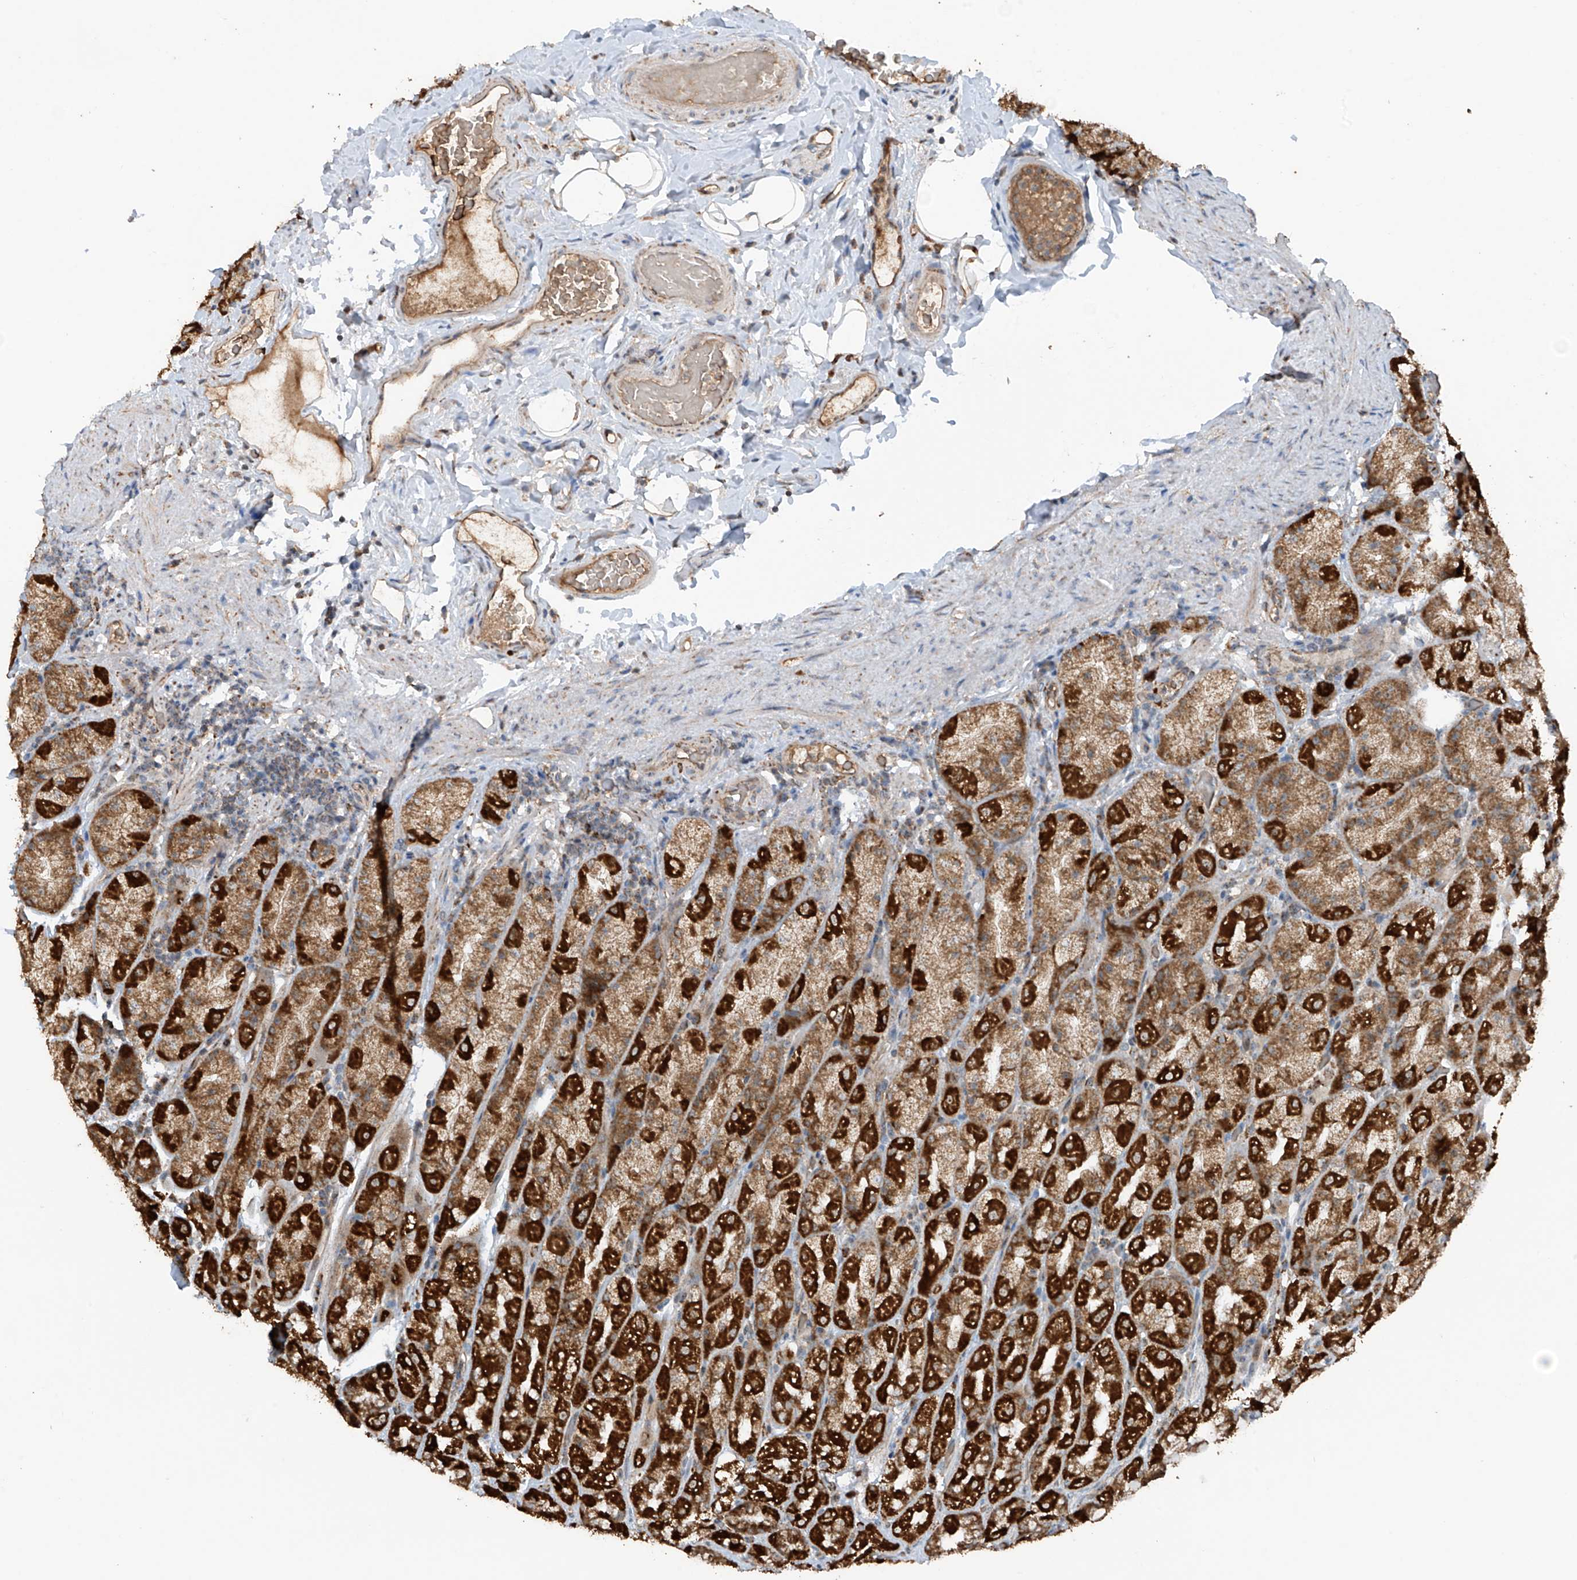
{"staining": {"intensity": "strong", "quantity": ">75%", "location": "cytoplasmic/membranous"}, "tissue": "stomach", "cell_type": "Glandular cells", "image_type": "normal", "snomed": [{"axis": "morphology", "description": "Normal tissue, NOS"}, {"axis": "topography", "description": "Stomach, upper"}], "caption": "A brown stain labels strong cytoplasmic/membranous positivity of a protein in glandular cells of normal human stomach.", "gene": "SAMD3", "patient": {"sex": "male", "age": 68}}